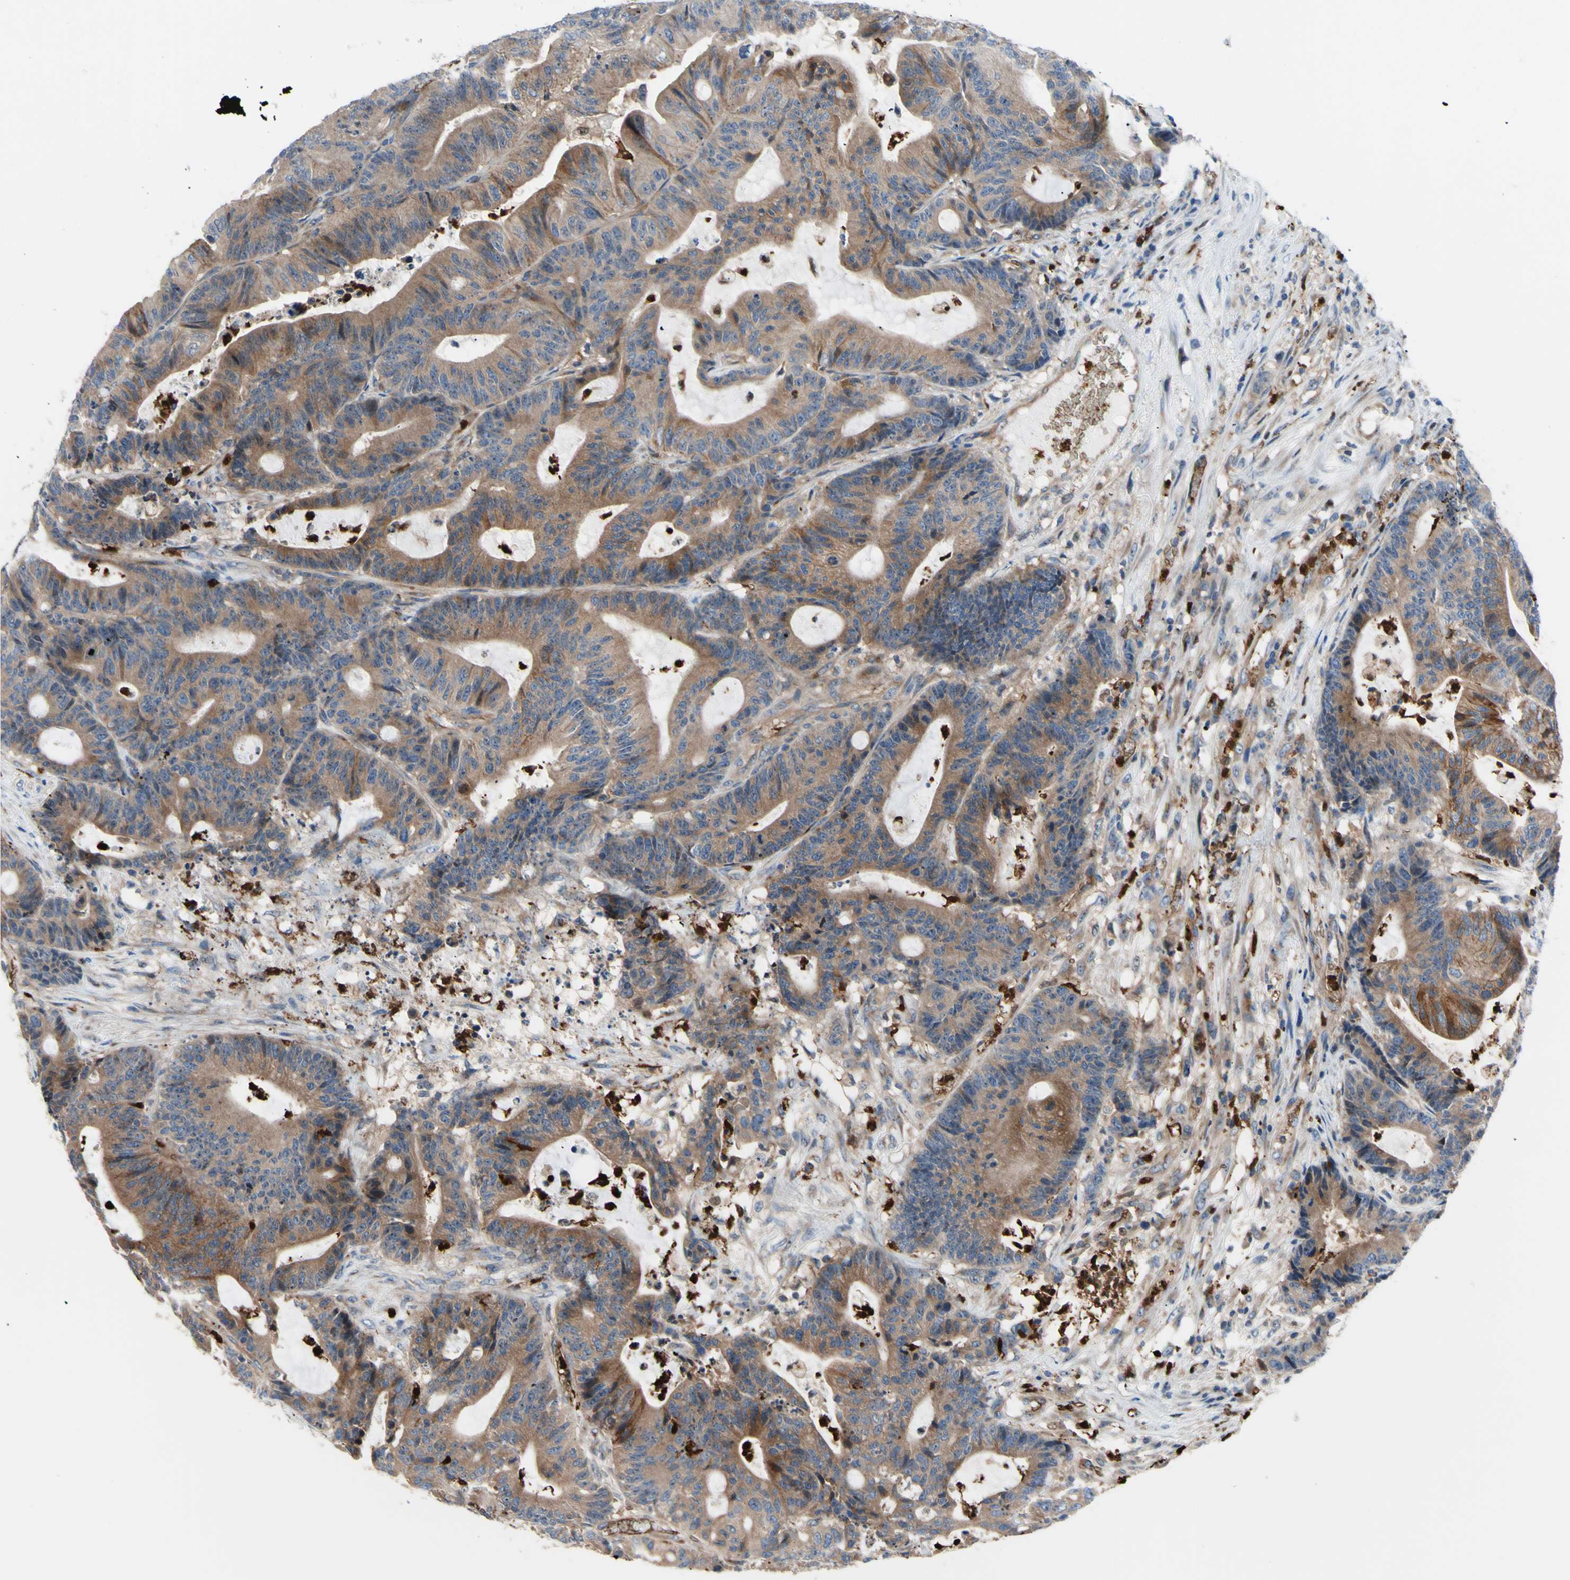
{"staining": {"intensity": "moderate", "quantity": ">75%", "location": "cytoplasmic/membranous"}, "tissue": "colorectal cancer", "cell_type": "Tumor cells", "image_type": "cancer", "snomed": [{"axis": "morphology", "description": "Adenocarcinoma, NOS"}, {"axis": "topography", "description": "Colon"}], "caption": "Colorectal adenocarcinoma stained with DAB (3,3'-diaminobenzidine) IHC shows medium levels of moderate cytoplasmic/membranous staining in approximately >75% of tumor cells. (DAB IHC, brown staining for protein, blue staining for nuclei).", "gene": "USP9X", "patient": {"sex": "female", "age": 84}}